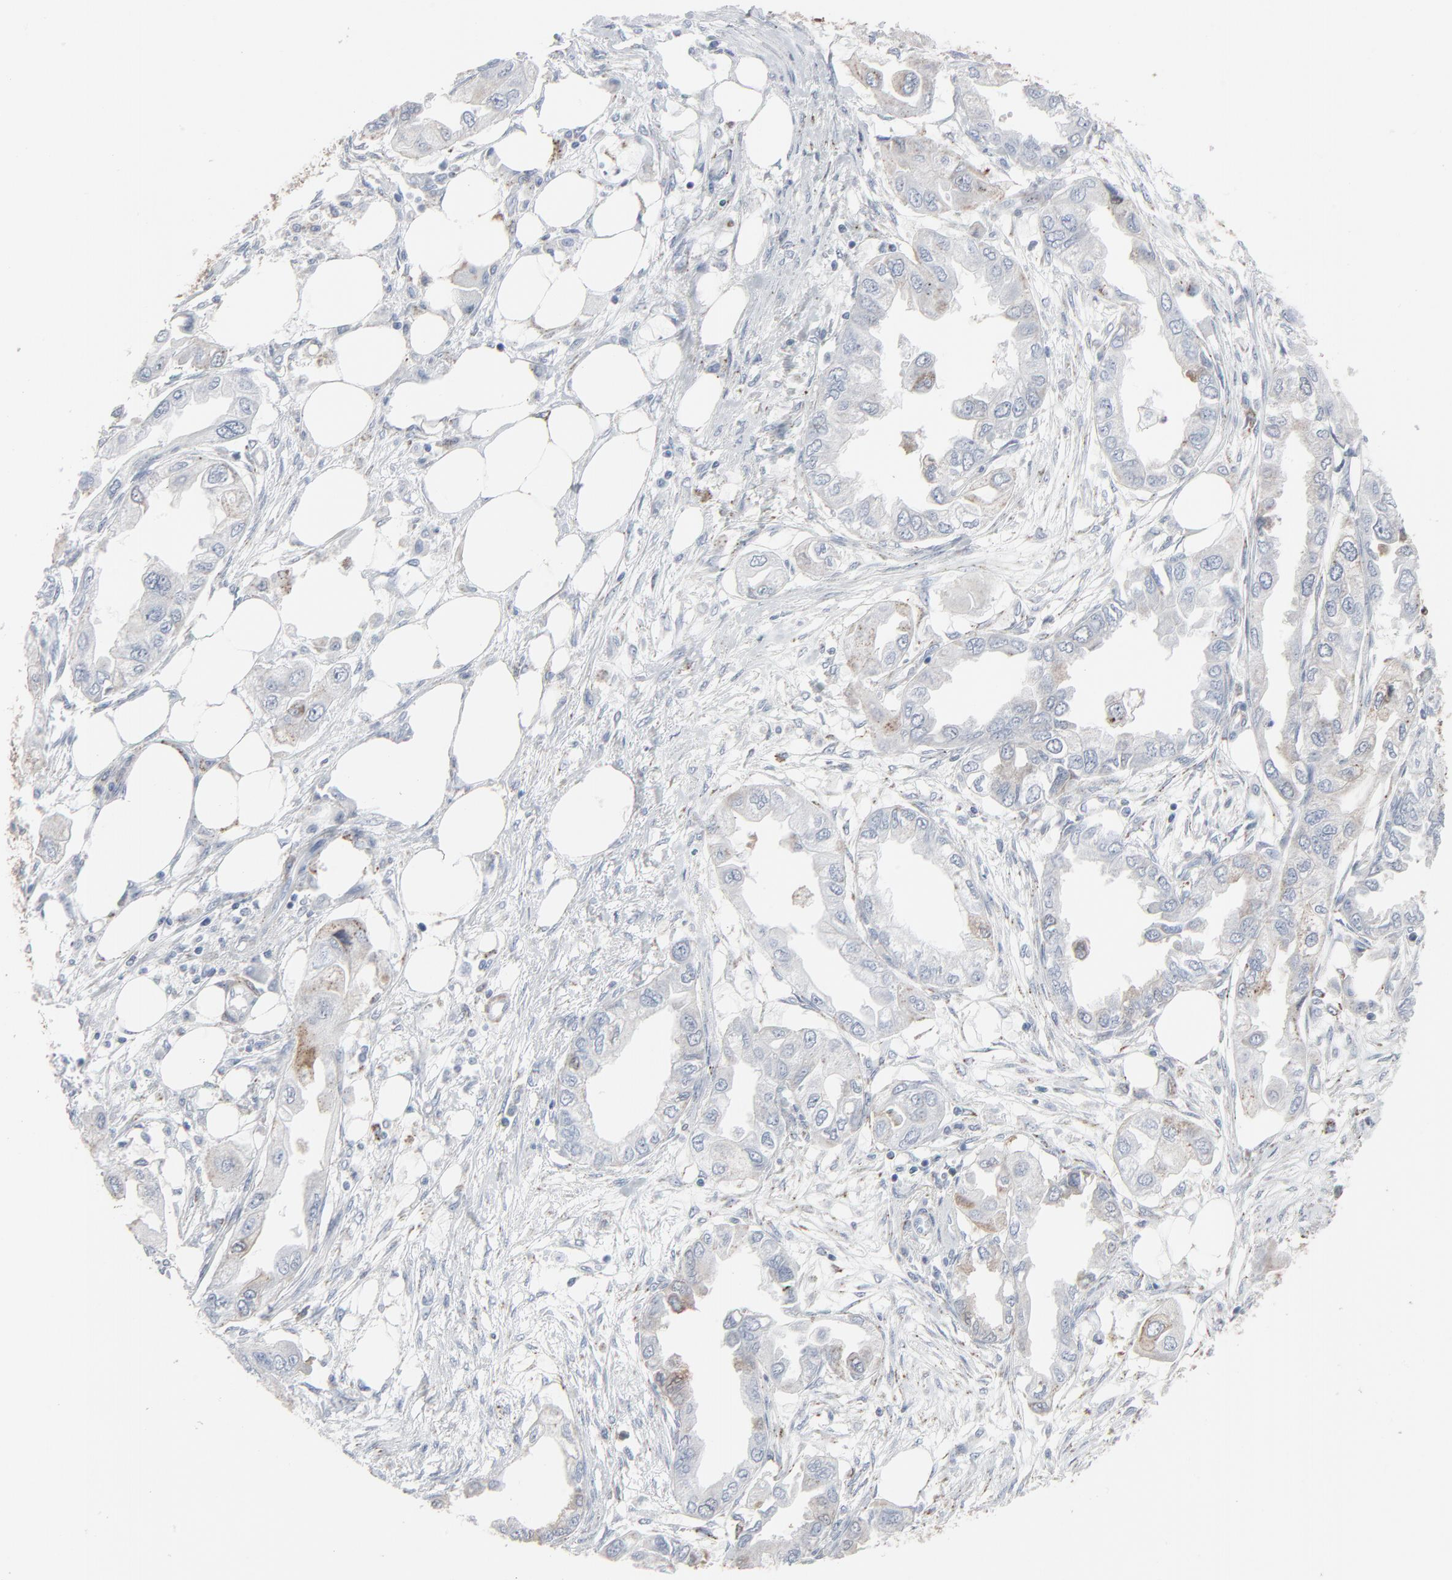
{"staining": {"intensity": "weak", "quantity": "<25%", "location": "cytoplasmic/membranous"}, "tissue": "endometrial cancer", "cell_type": "Tumor cells", "image_type": "cancer", "snomed": [{"axis": "morphology", "description": "Adenocarcinoma, NOS"}, {"axis": "topography", "description": "Endometrium"}], "caption": "Tumor cells are negative for brown protein staining in endometrial adenocarcinoma.", "gene": "PHGDH", "patient": {"sex": "female", "age": 67}}